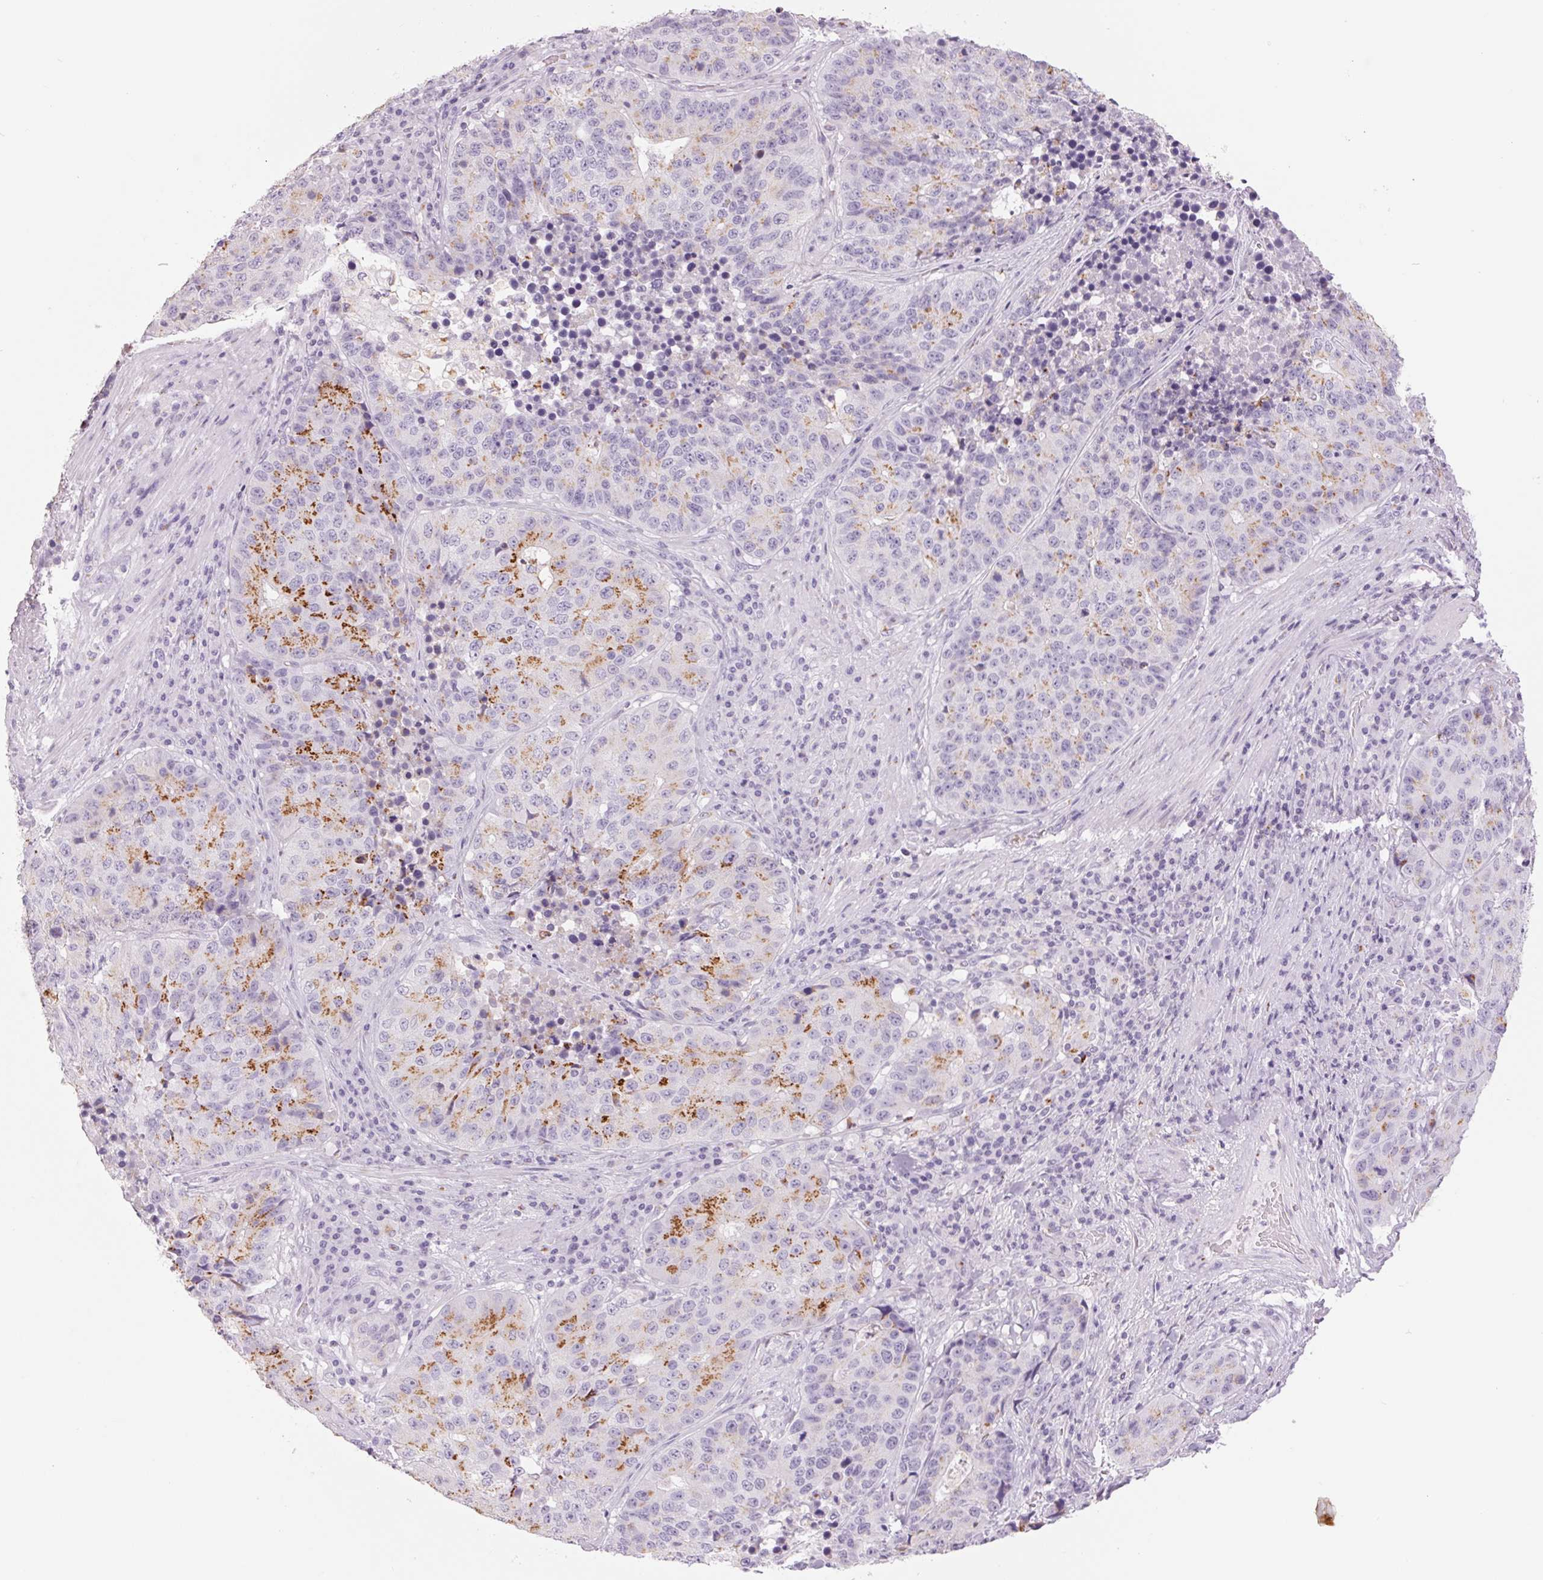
{"staining": {"intensity": "moderate", "quantity": "25%-75%", "location": "cytoplasmic/membranous"}, "tissue": "stomach cancer", "cell_type": "Tumor cells", "image_type": "cancer", "snomed": [{"axis": "morphology", "description": "Adenocarcinoma, NOS"}, {"axis": "topography", "description": "Stomach"}], "caption": "DAB (3,3'-diaminobenzidine) immunohistochemical staining of human adenocarcinoma (stomach) demonstrates moderate cytoplasmic/membranous protein staining in about 25%-75% of tumor cells. The staining was performed using DAB, with brown indicating positive protein expression. Nuclei are stained blue with hematoxylin.", "gene": "GALNT7", "patient": {"sex": "male", "age": 71}}